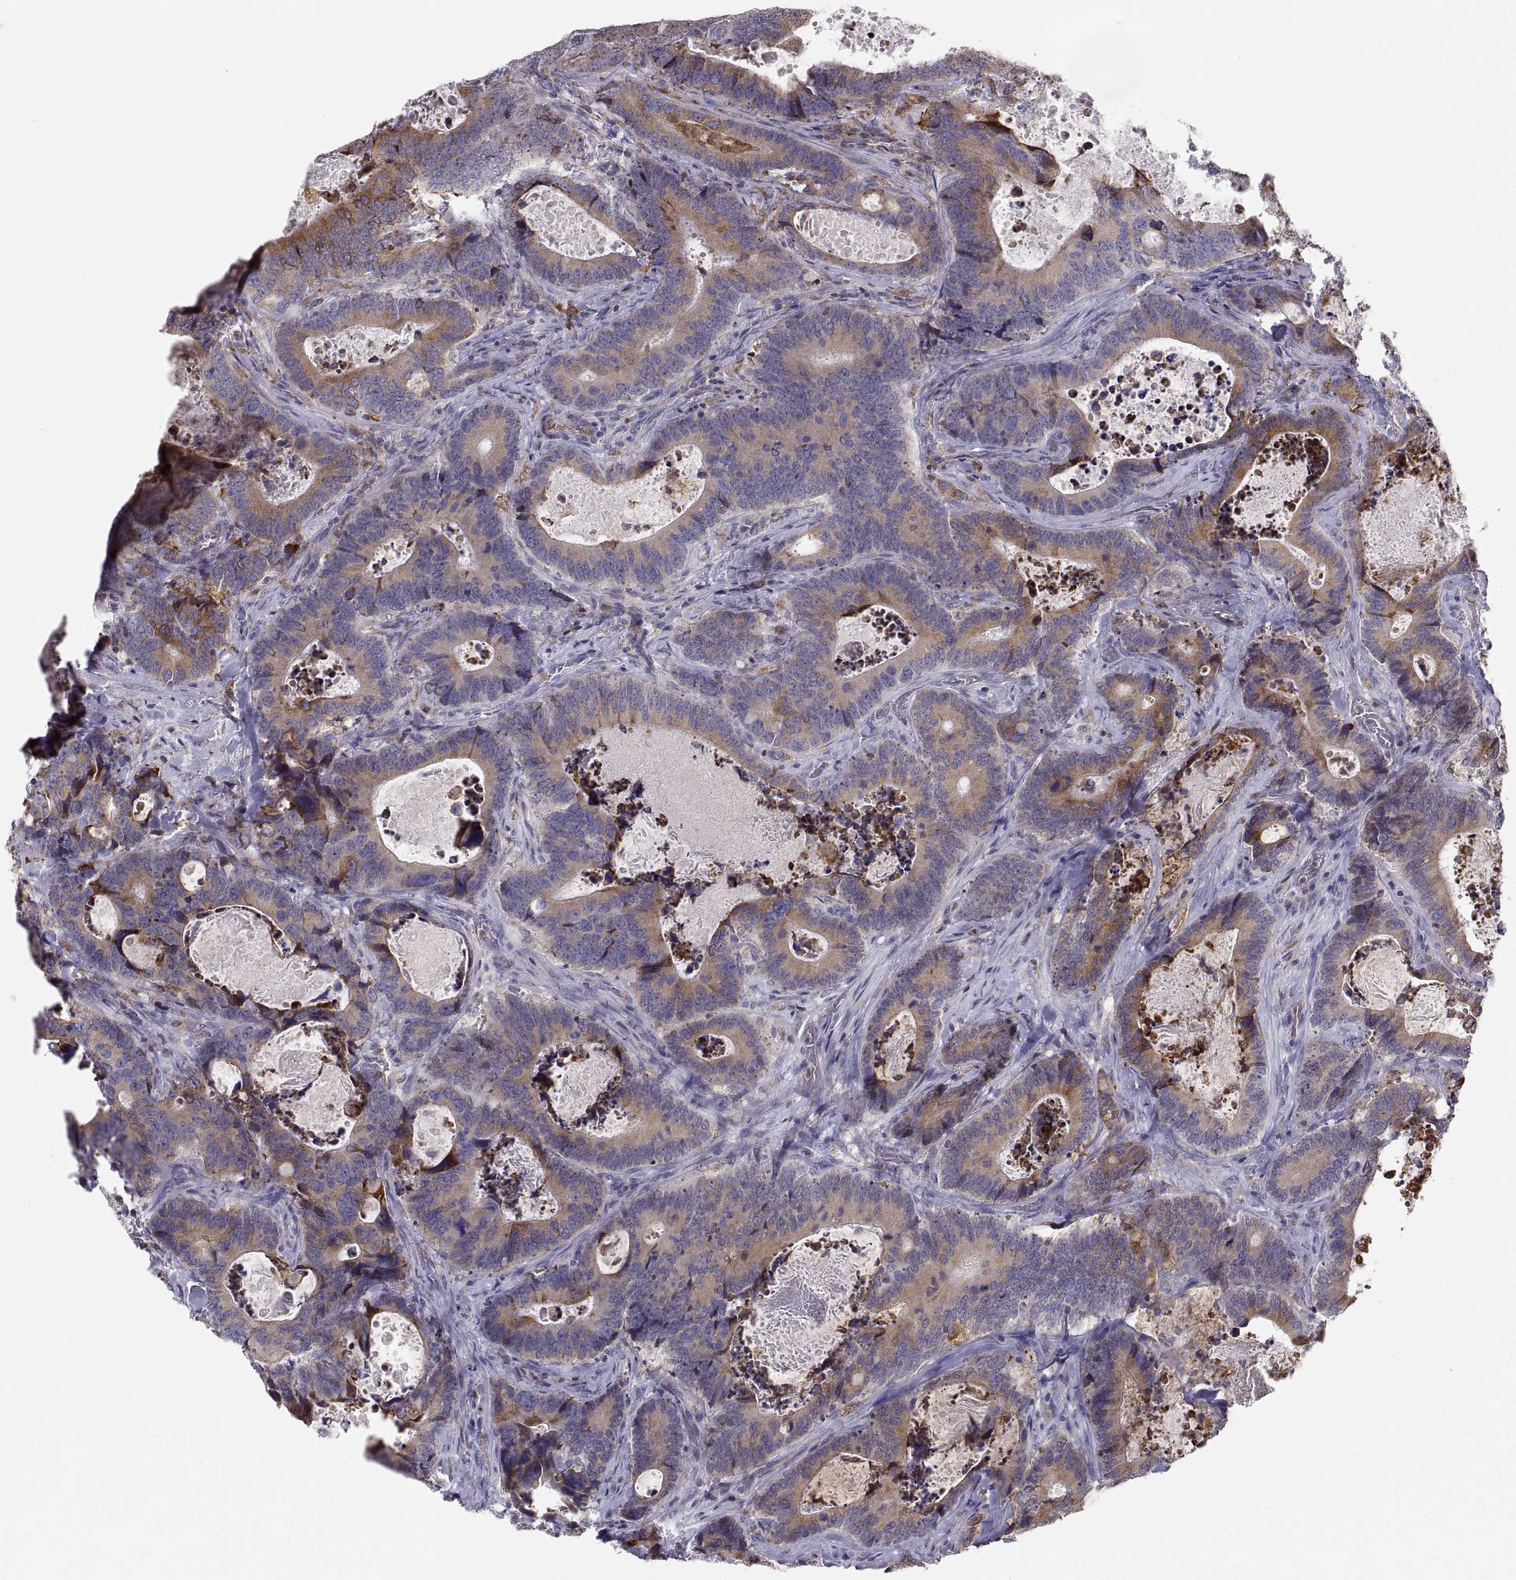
{"staining": {"intensity": "moderate", "quantity": "<25%", "location": "cytoplasmic/membranous"}, "tissue": "colorectal cancer", "cell_type": "Tumor cells", "image_type": "cancer", "snomed": [{"axis": "morphology", "description": "Adenocarcinoma, NOS"}, {"axis": "topography", "description": "Colon"}], "caption": "Immunohistochemistry of colorectal adenocarcinoma demonstrates low levels of moderate cytoplasmic/membranous staining in approximately <25% of tumor cells.", "gene": "ERO1A", "patient": {"sex": "female", "age": 82}}